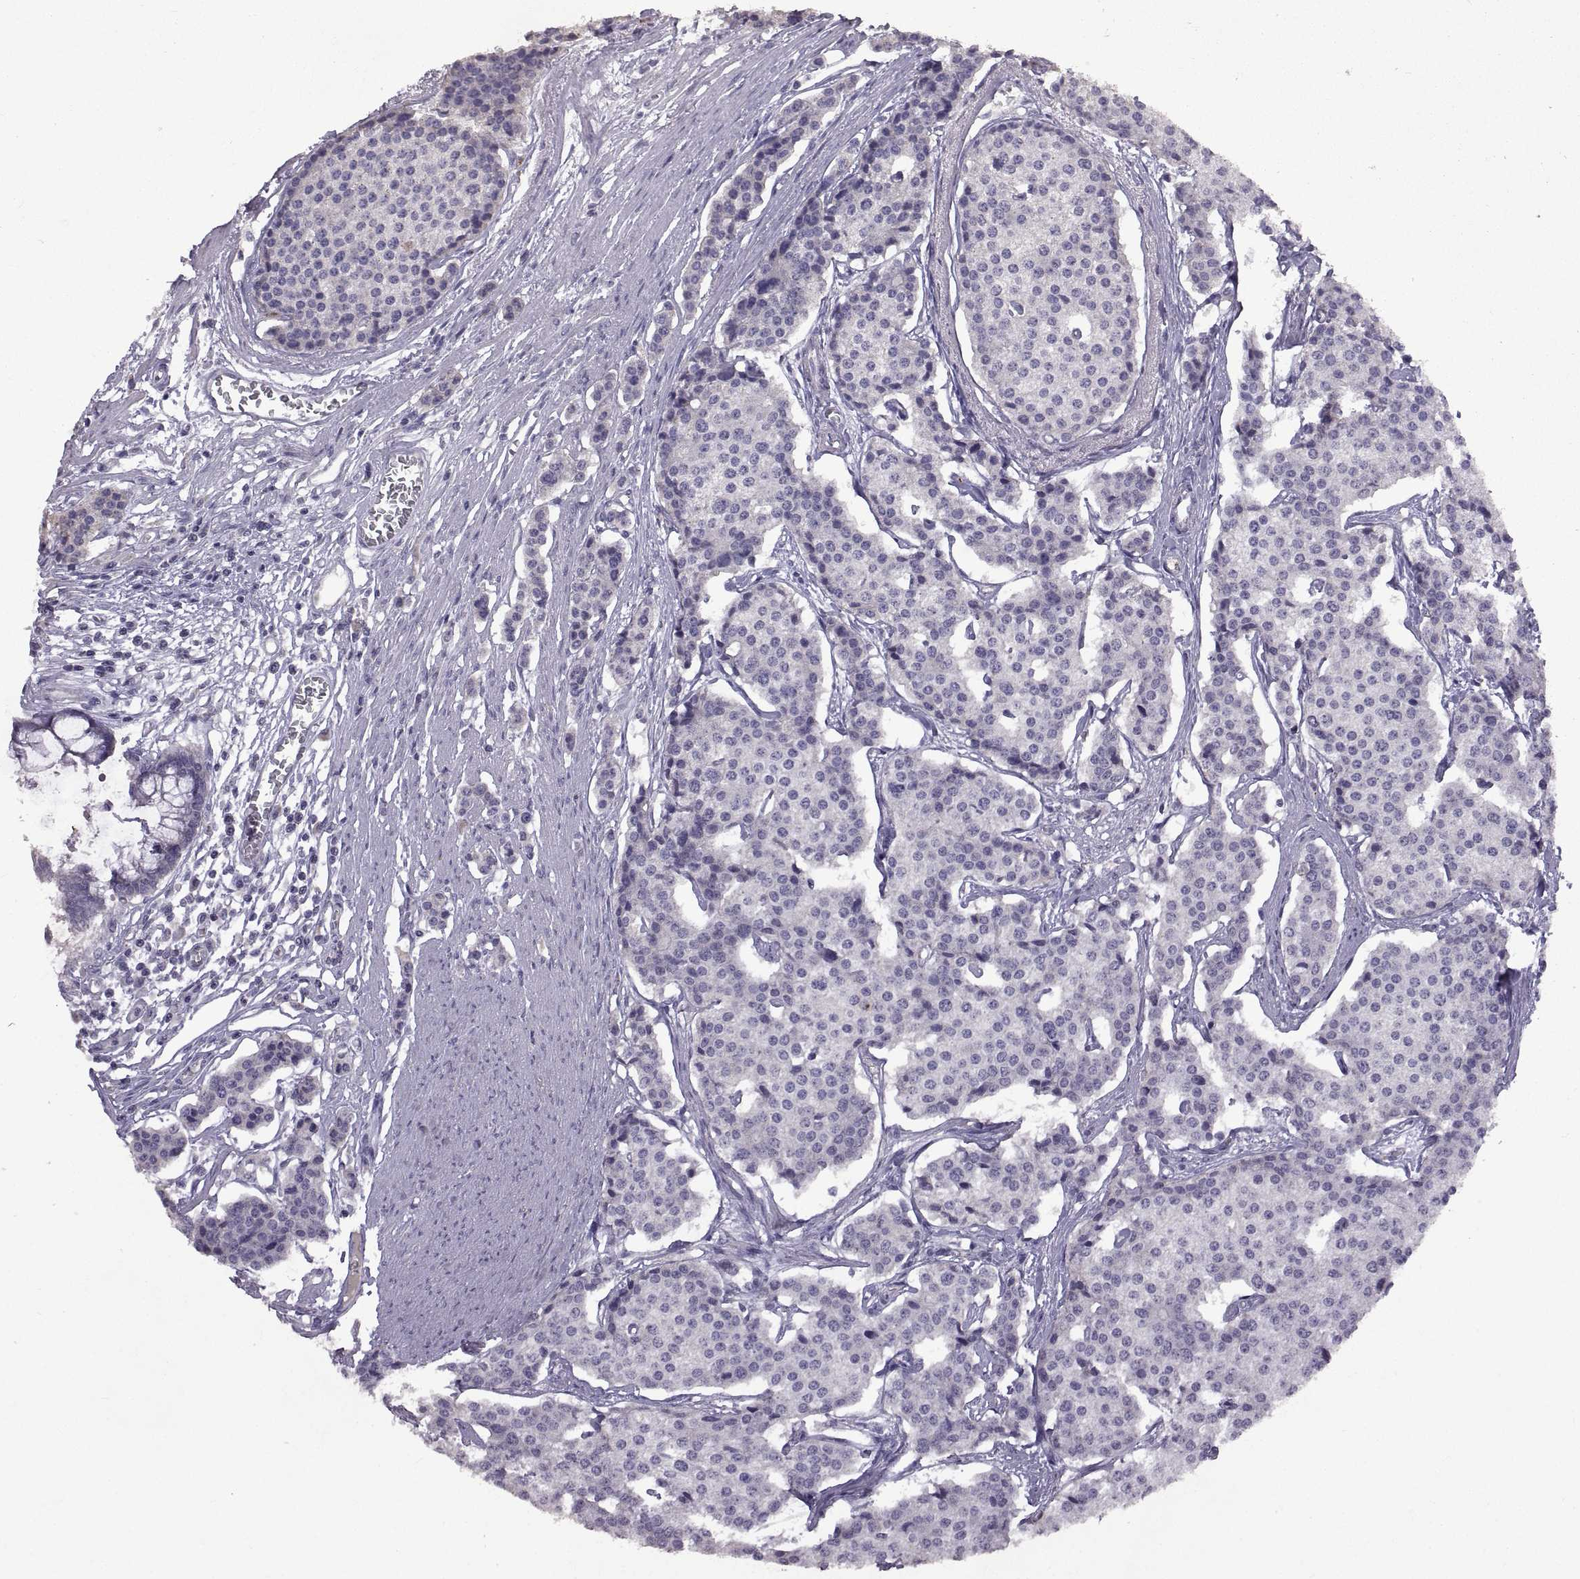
{"staining": {"intensity": "negative", "quantity": "none", "location": "none"}, "tissue": "carcinoid", "cell_type": "Tumor cells", "image_type": "cancer", "snomed": [{"axis": "morphology", "description": "Carcinoid, malignant, NOS"}, {"axis": "topography", "description": "Small intestine"}], "caption": "Immunohistochemical staining of carcinoid exhibits no significant staining in tumor cells.", "gene": "DEFB136", "patient": {"sex": "female", "age": 65}}